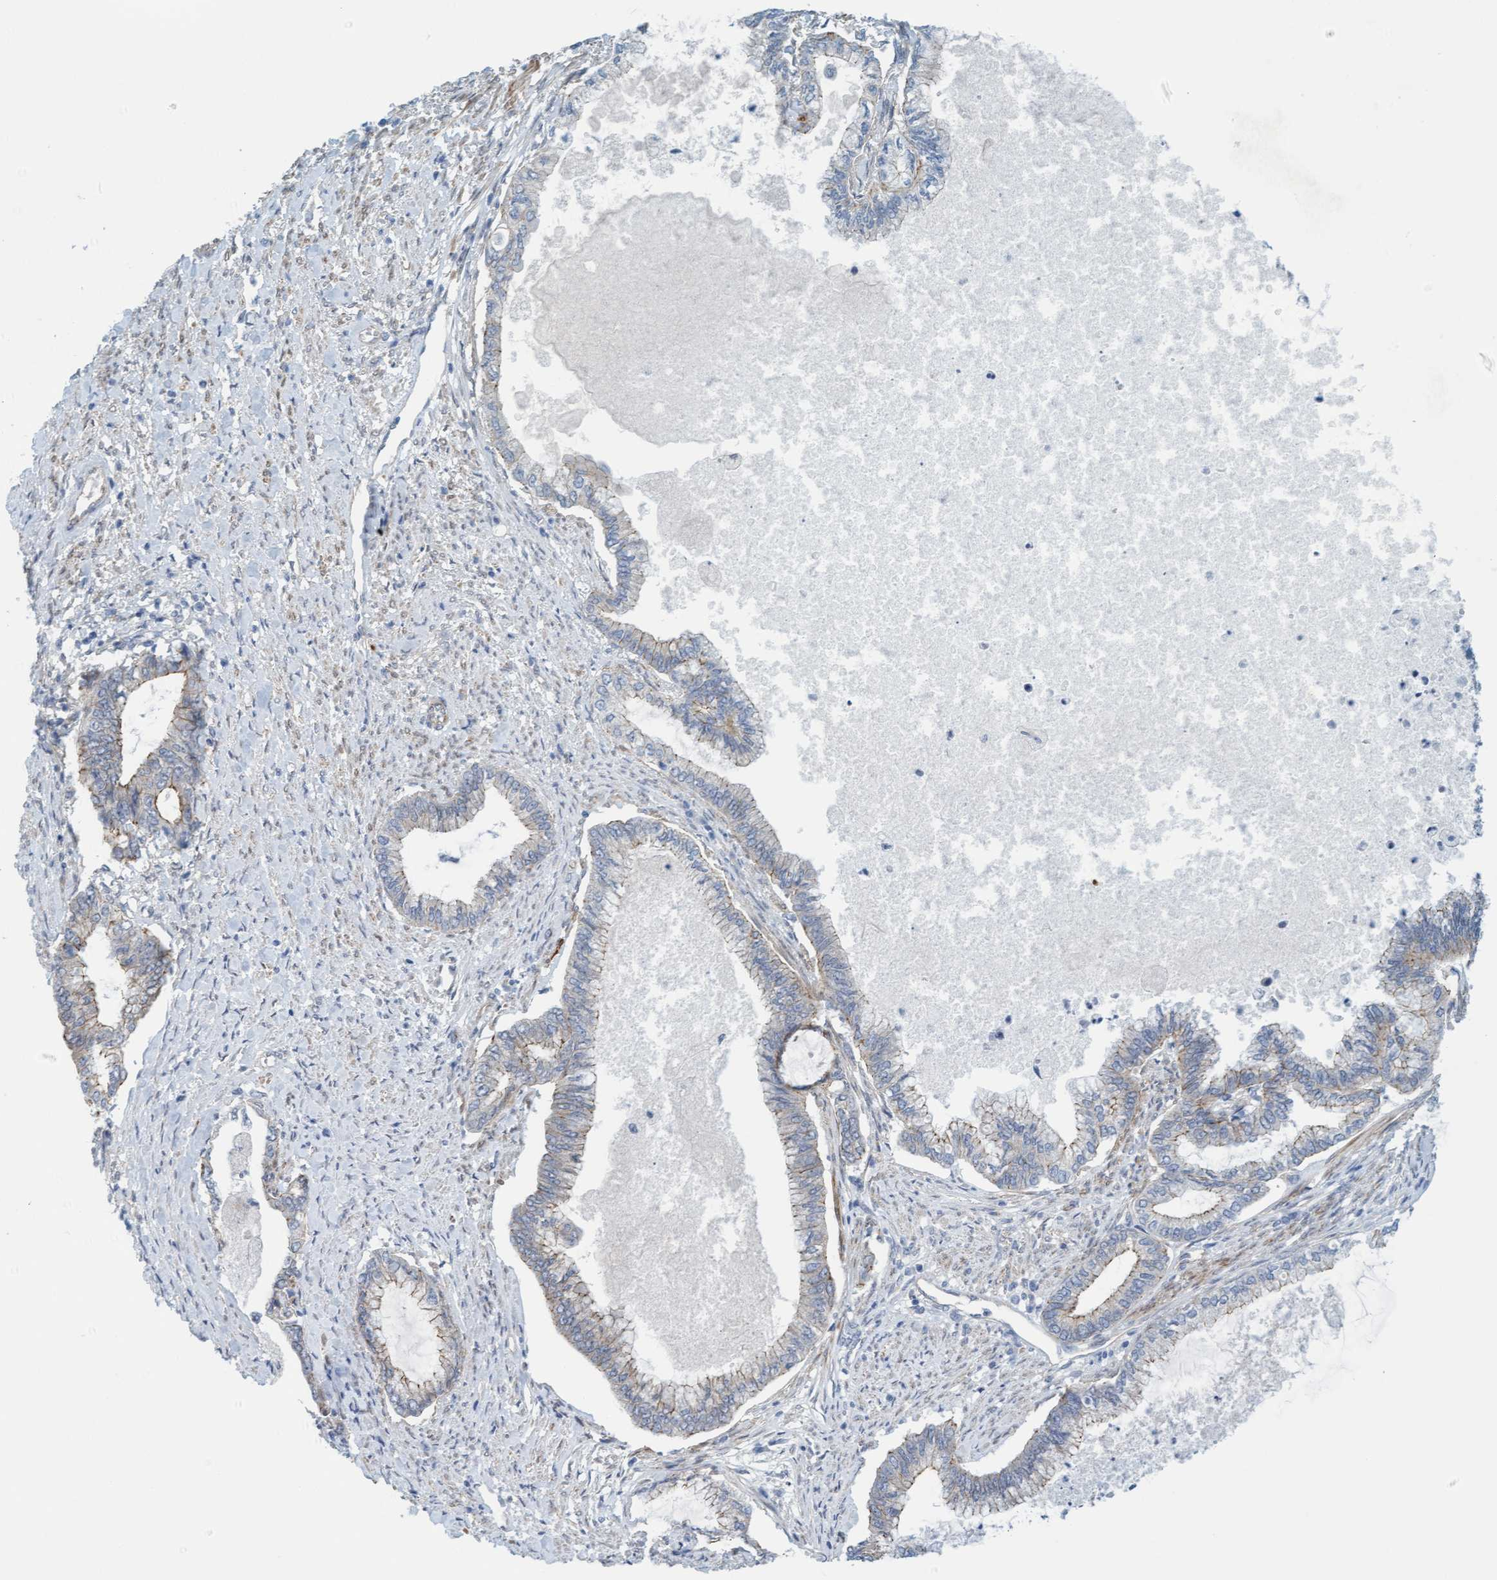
{"staining": {"intensity": "weak", "quantity": "<25%", "location": "cytoplasmic/membranous"}, "tissue": "endometrial cancer", "cell_type": "Tumor cells", "image_type": "cancer", "snomed": [{"axis": "morphology", "description": "Adenocarcinoma, NOS"}, {"axis": "topography", "description": "Endometrium"}], "caption": "DAB immunohistochemical staining of human endometrial cancer shows no significant positivity in tumor cells.", "gene": "KRBA2", "patient": {"sex": "female", "age": 86}}